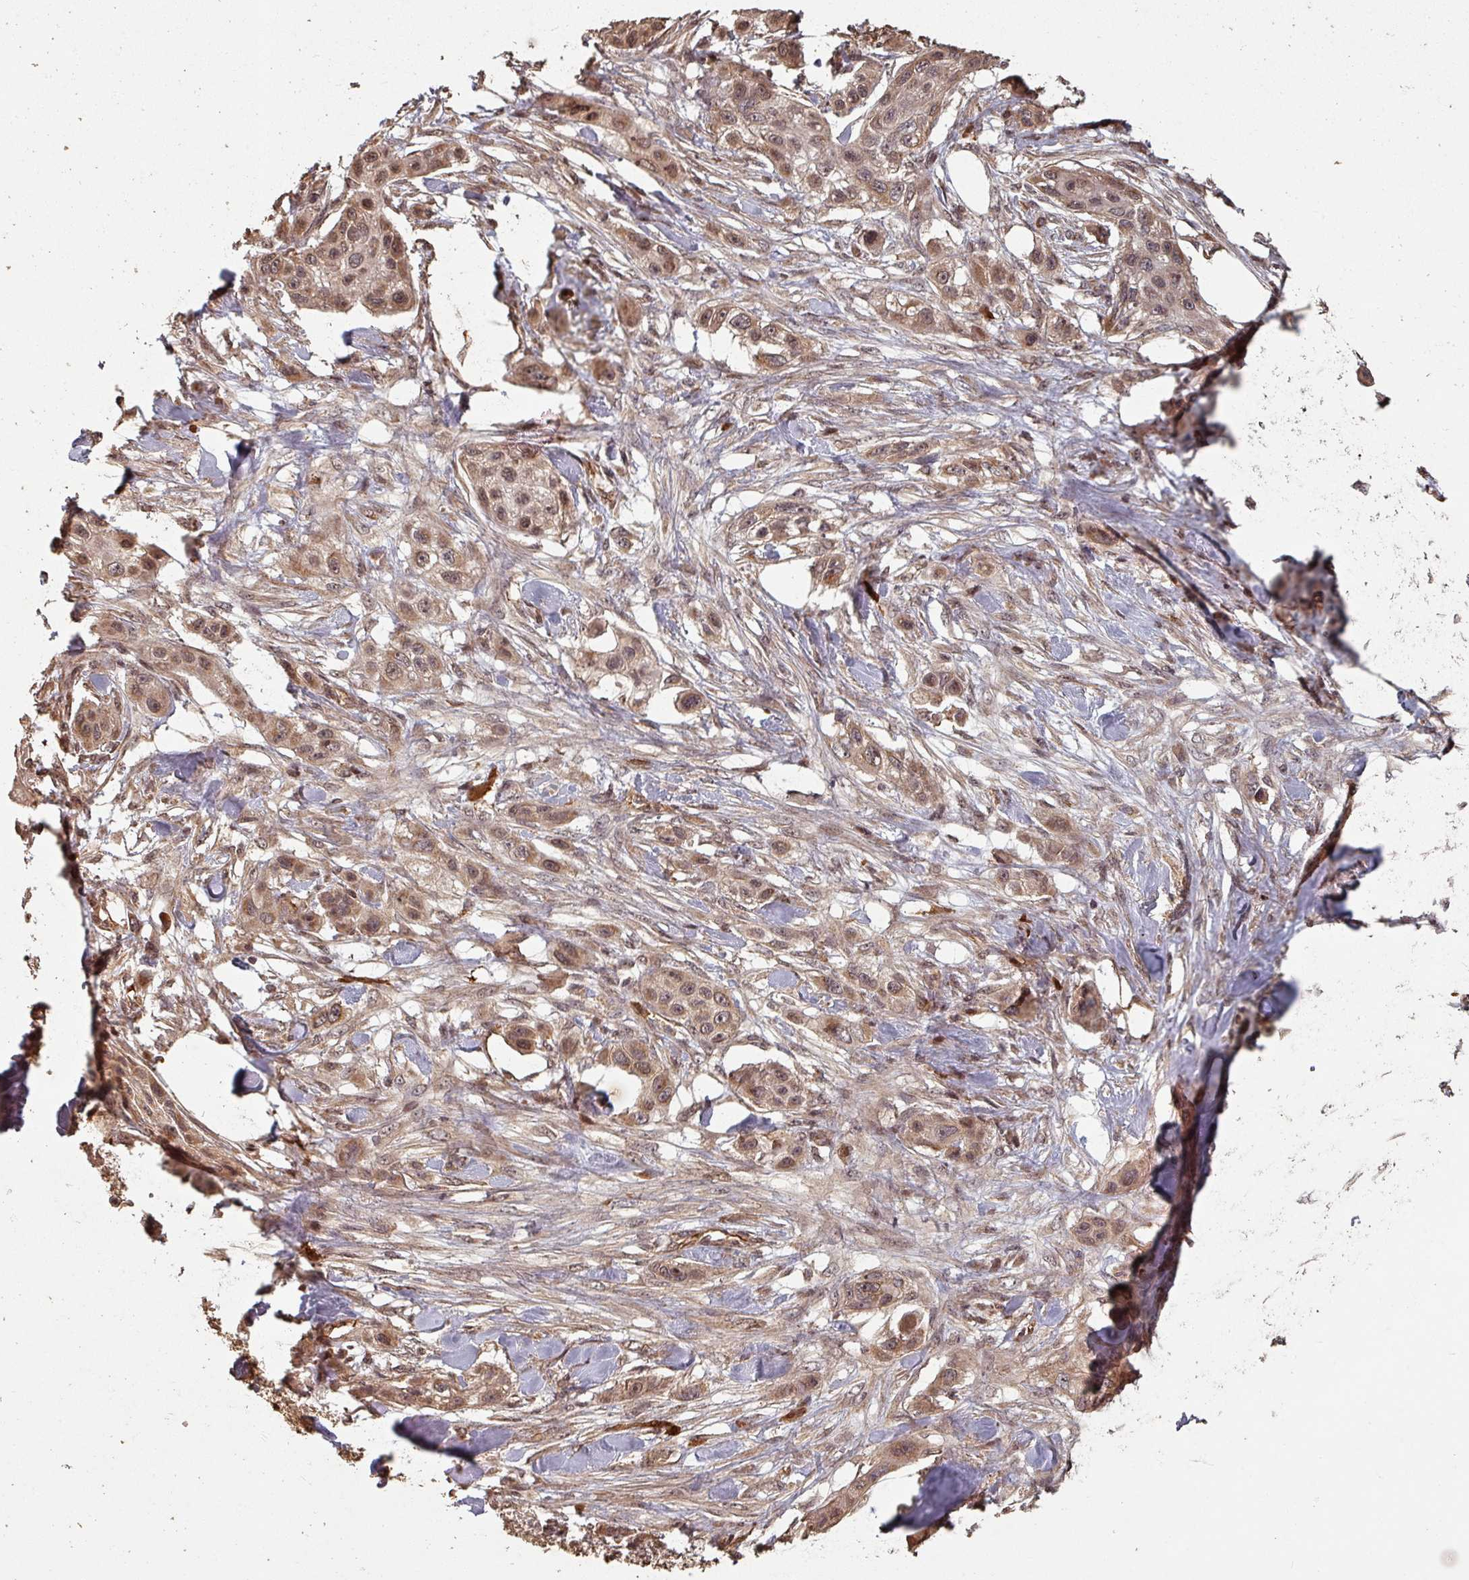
{"staining": {"intensity": "moderate", "quantity": ">75%", "location": "cytoplasmic/membranous,nuclear"}, "tissue": "skin cancer", "cell_type": "Tumor cells", "image_type": "cancer", "snomed": [{"axis": "morphology", "description": "Squamous cell carcinoma, NOS"}, {"axis": "topography", "description": "Skin"}], "caption": "Moderate cytoplasmic/membranous and nuclear protein positivity is present in approximately >75% of tumor cells in skin cancer (squamous cell carcinoma). The protein is shown in brown color, while the nuclei are stained blue.", "gene": "EID1", "patient": {"sex": "male", "age": 63}}